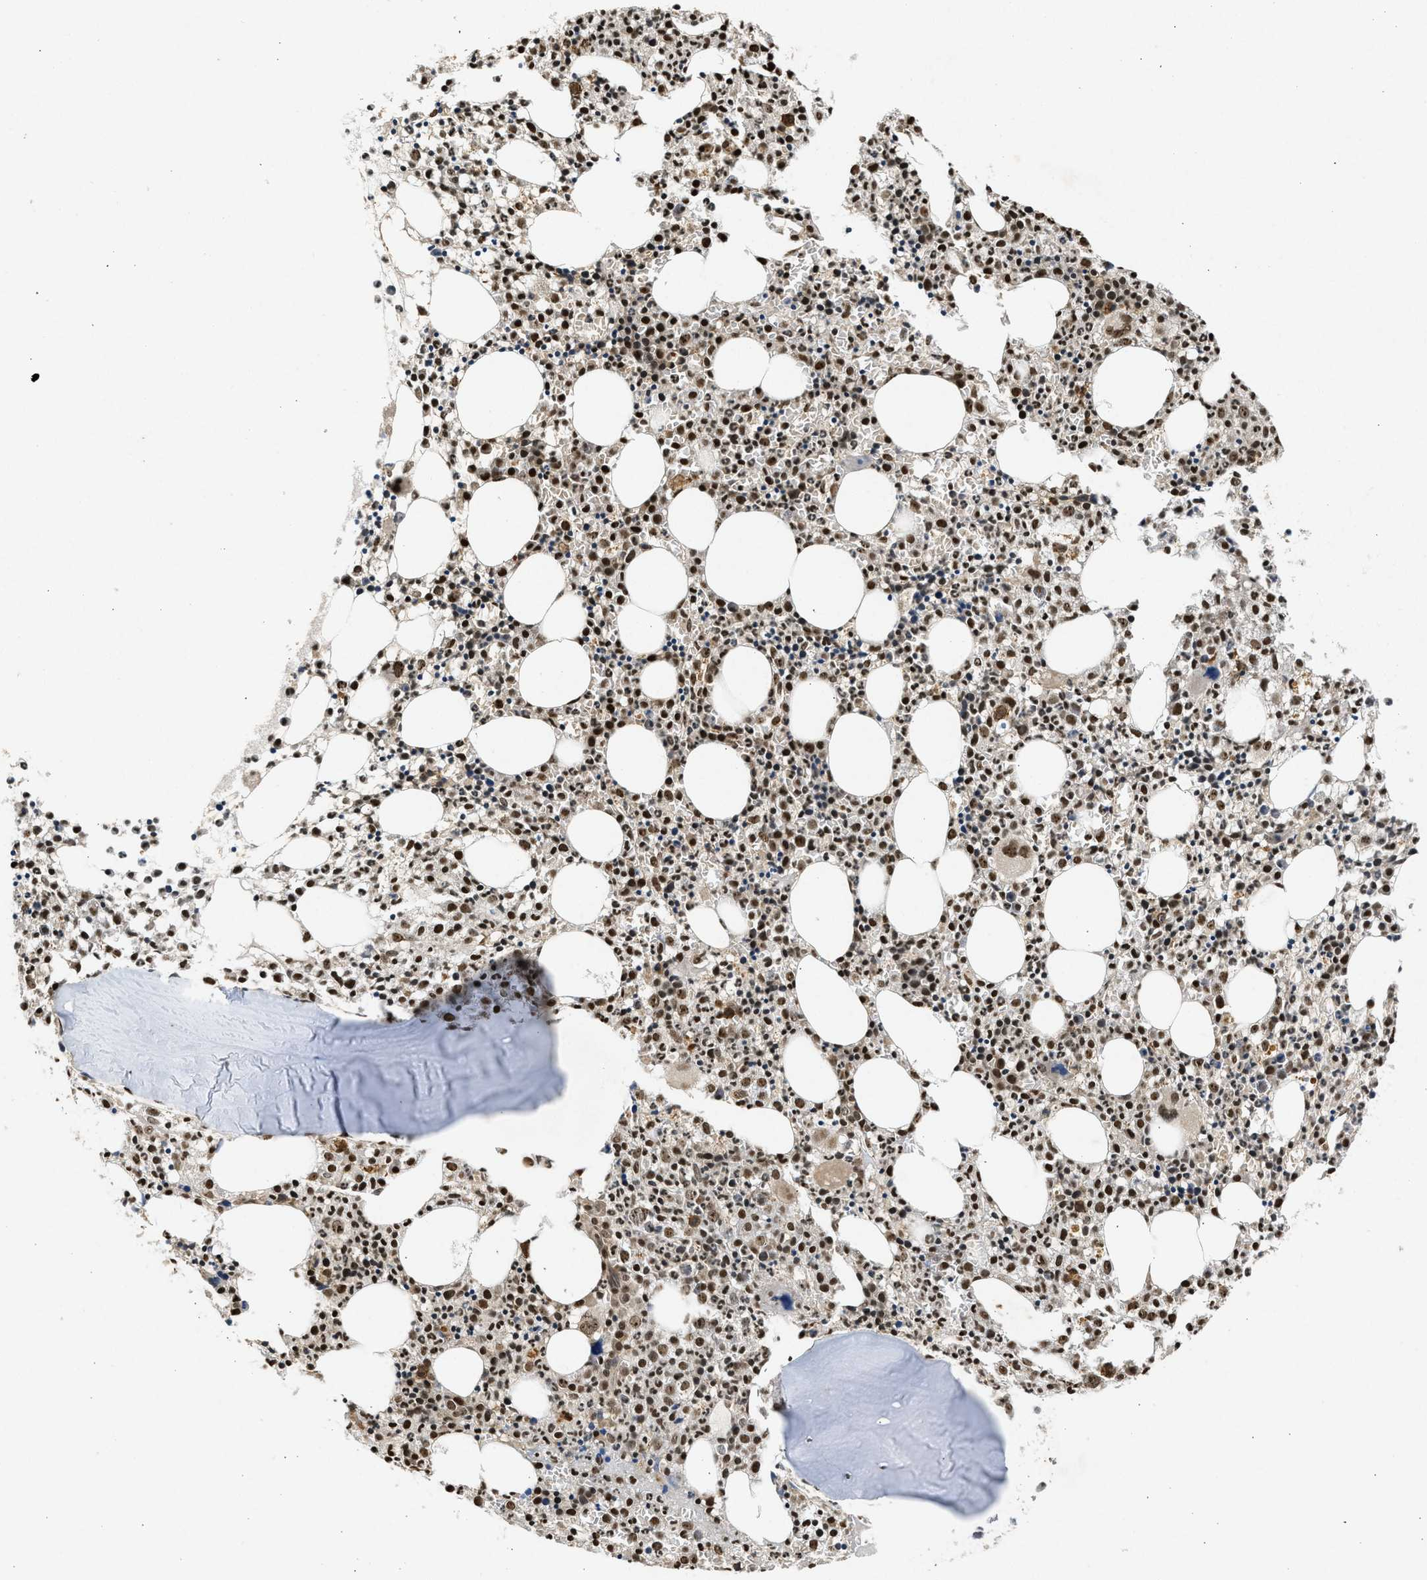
{"staining": {"intensity": "moderate", "quantity": ">75%", "location": "nuclear"}, "tissue": "bone marrow", "cell_type": "Hematopoietic cells", "image_type": "normal", "snomed": [{"axis": "morphology", "description": "Normal tissue, NOS"}, {"axis": "morphology", "description": "Inflammation, NOS"}, {"axis": "topography", "description": "Bone marrow"}], "caption": "Immunohistochemistry (DAB (3,3'-diaminobenzidine)) staining of benign bone marrow exhibits moderate nuclear protein staining in approximately >75% of hematopoietic cells. (DAB IHC with brightfield microscopy, high magnification).", "gene": "TFDP2", "patient": {"sex": "male", "age": 25}}